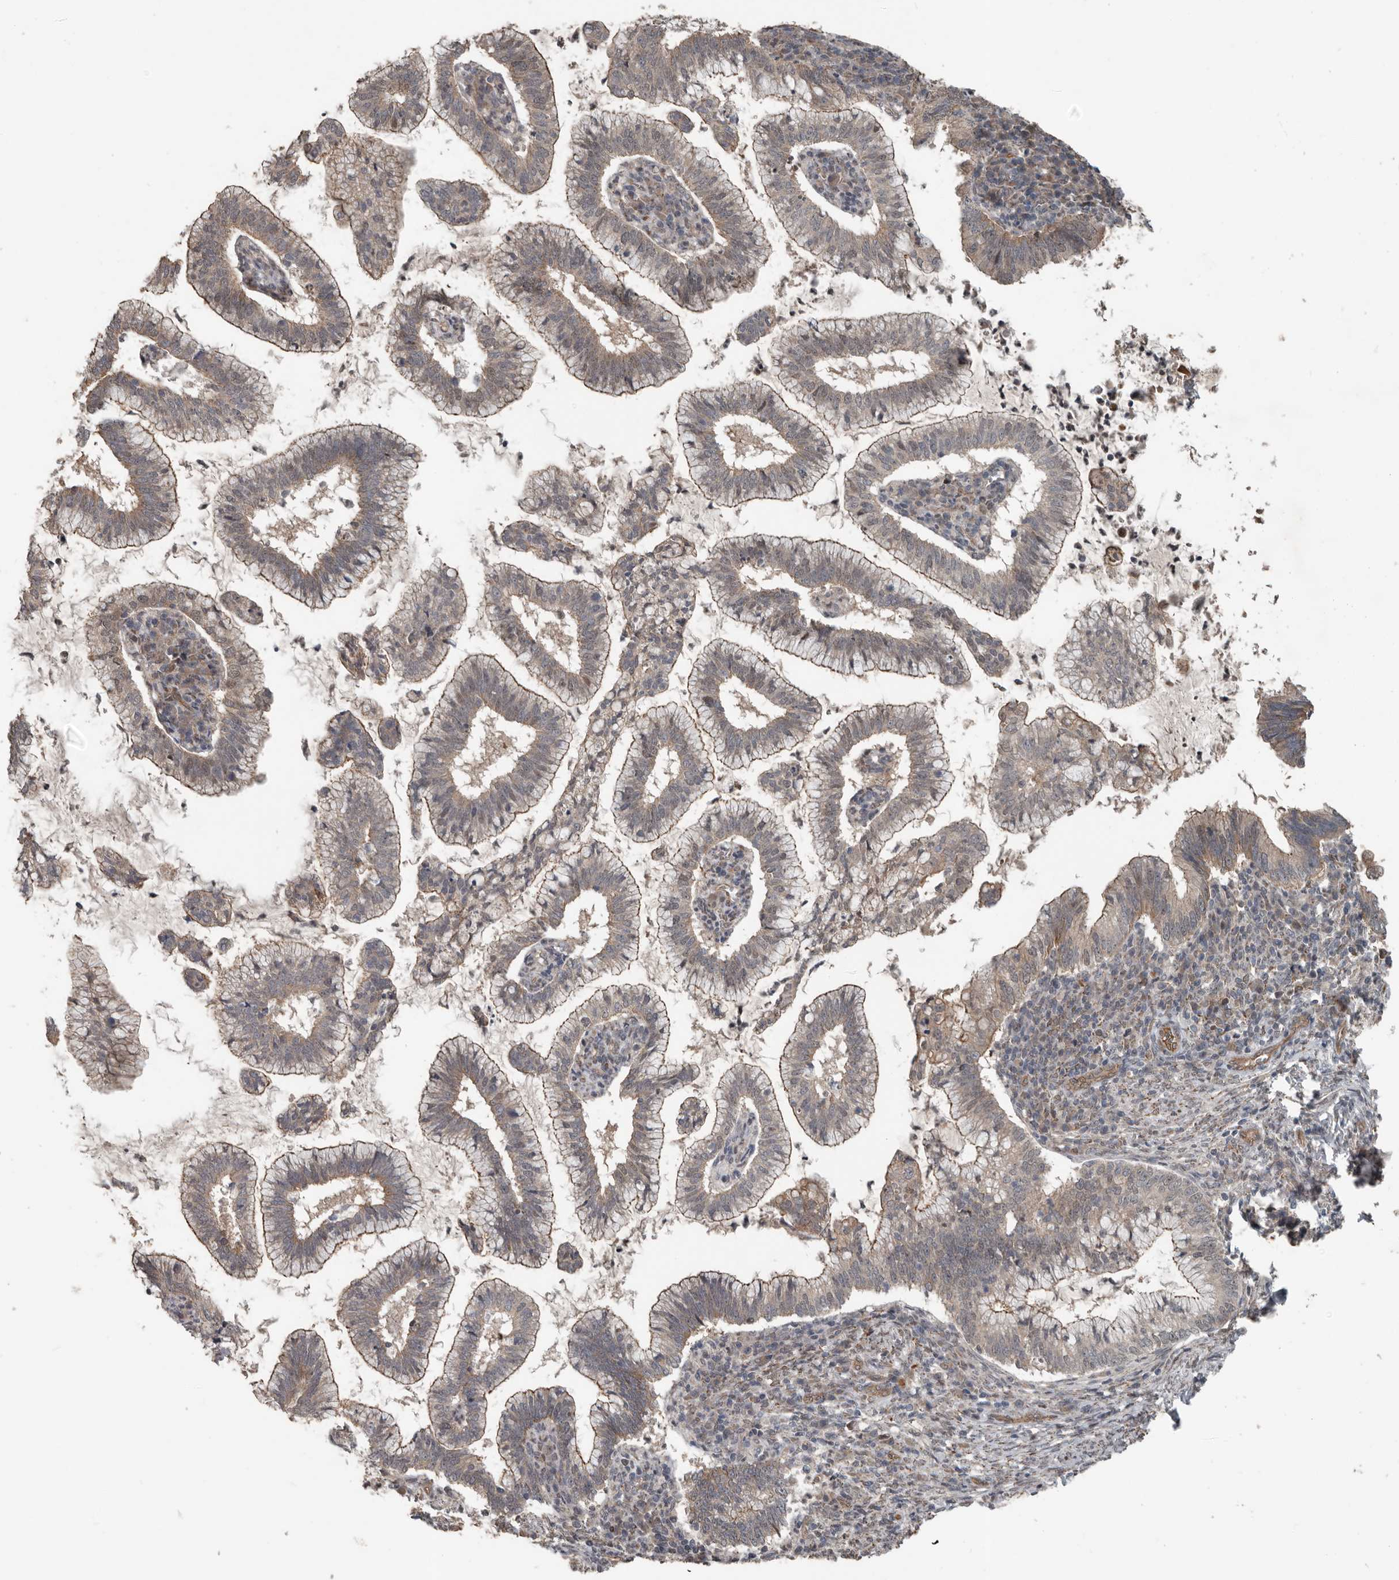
{"staining": {"intensity": "weak", "quantity": "25%-75%", "location": "cytoplasmic/membranous"}, "tissue": "cervical cancer", "cell_type": "Tumor cells", "image_type": "cancer", "snomed": [{"axis": "morphology", "description": "Adenocarcinoma, NOS"}, {"axis": "topography", "description": "Cervix"}], "caption": "Cervical cancer stained with a protein marker reveals weak staining in tumor cells.", "gene": "YOD1", "patient": {"sex": "female", "age": 36}}